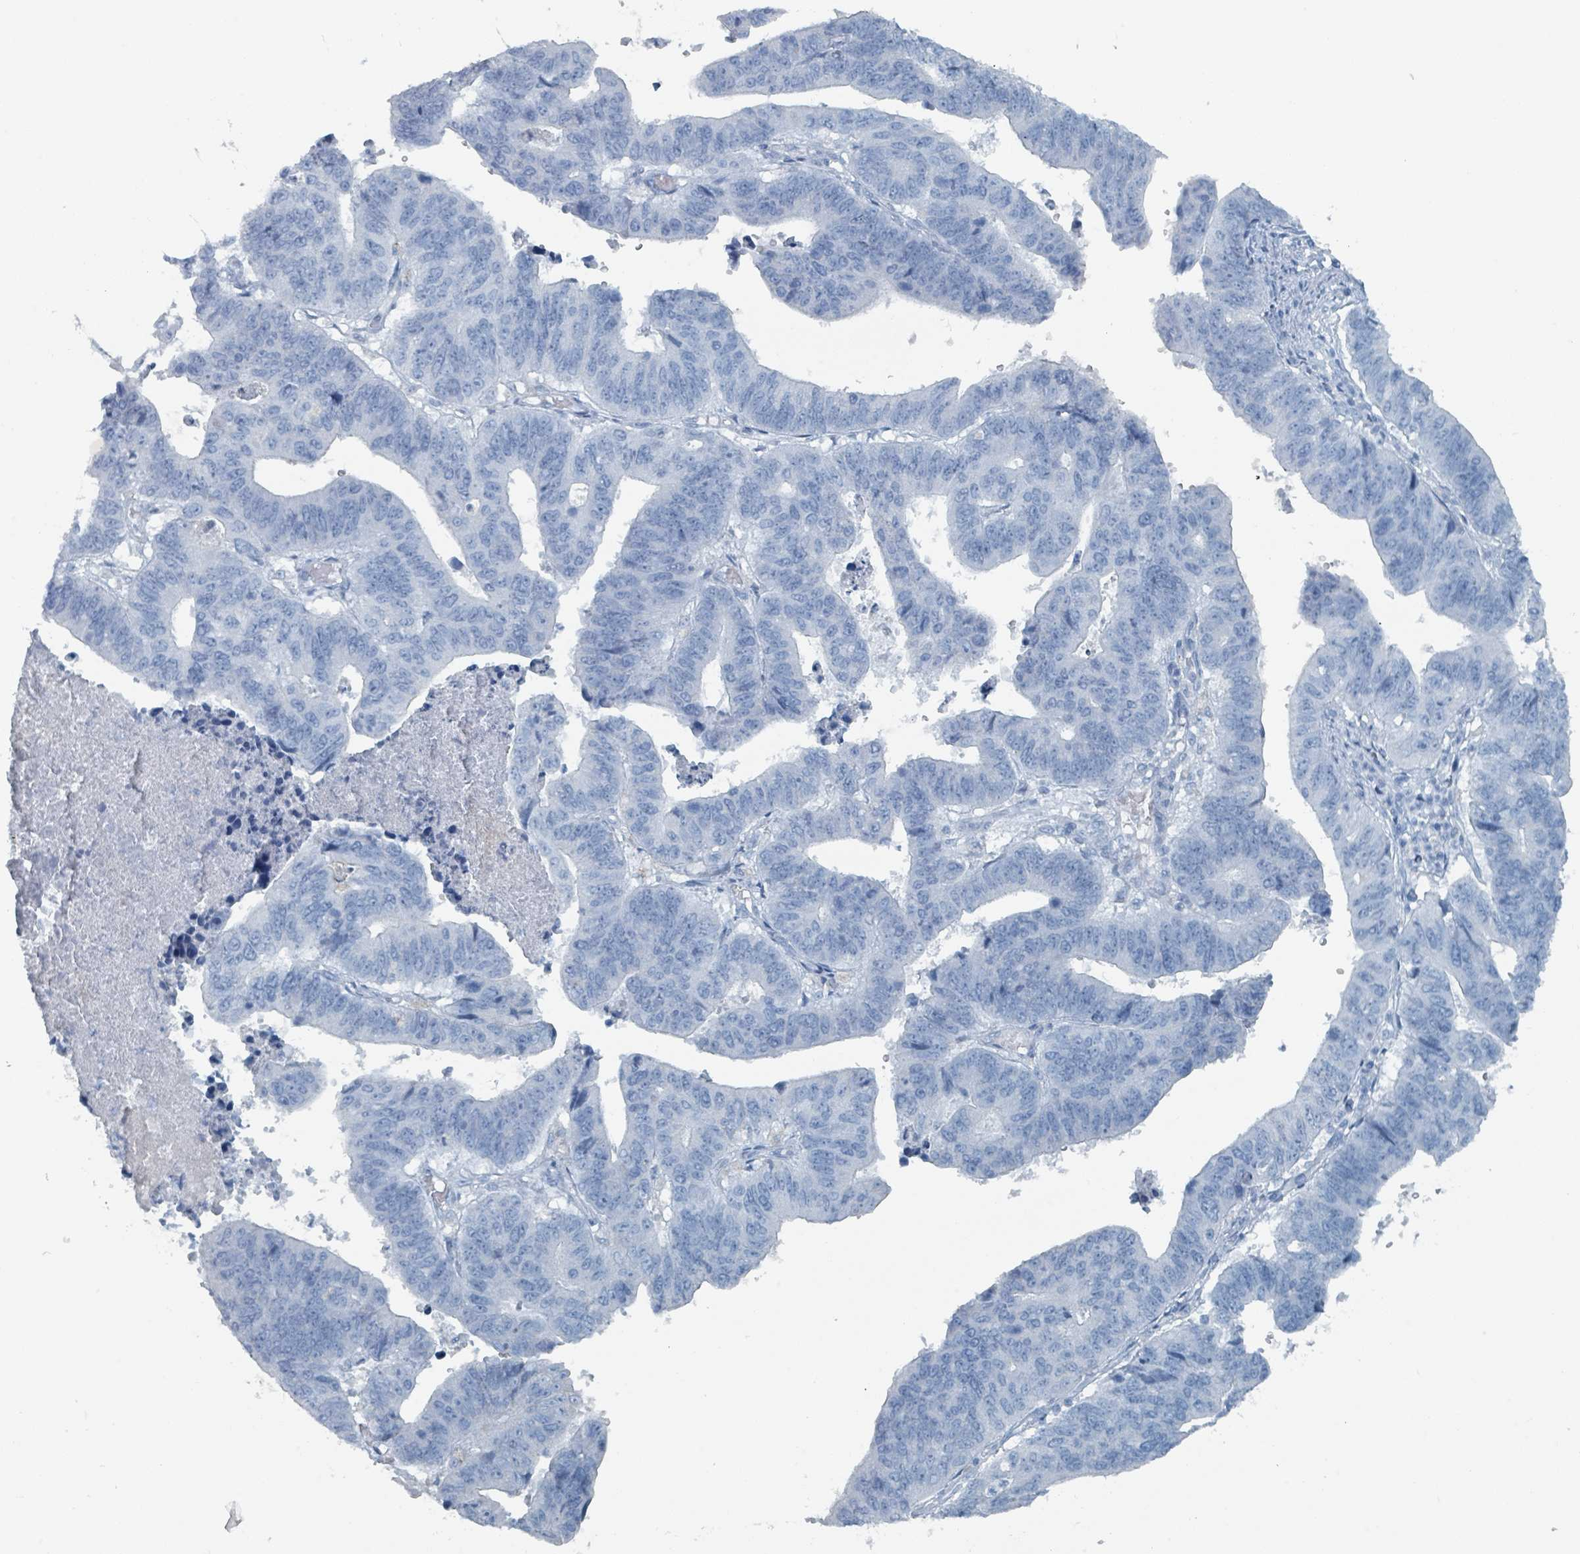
{"staining": {"intensity": "negative", "quantity": "none", "location": "none"}, "tissue": "stomach cancer", "cell_type": "Tumor cells", "image_type": "cancer", "snomed": [{"axis": "morphology", "description": "Adenocarcinoma, NOS"}, {"axis": "topography", "description": "Stomach"}], "caption": "A histopathology image of human stomach cancer (adenocarcinoma) is negative for staining in tumor cells.", "gene": "GAMT", "patient": {"sex": "male", "age": 59}}